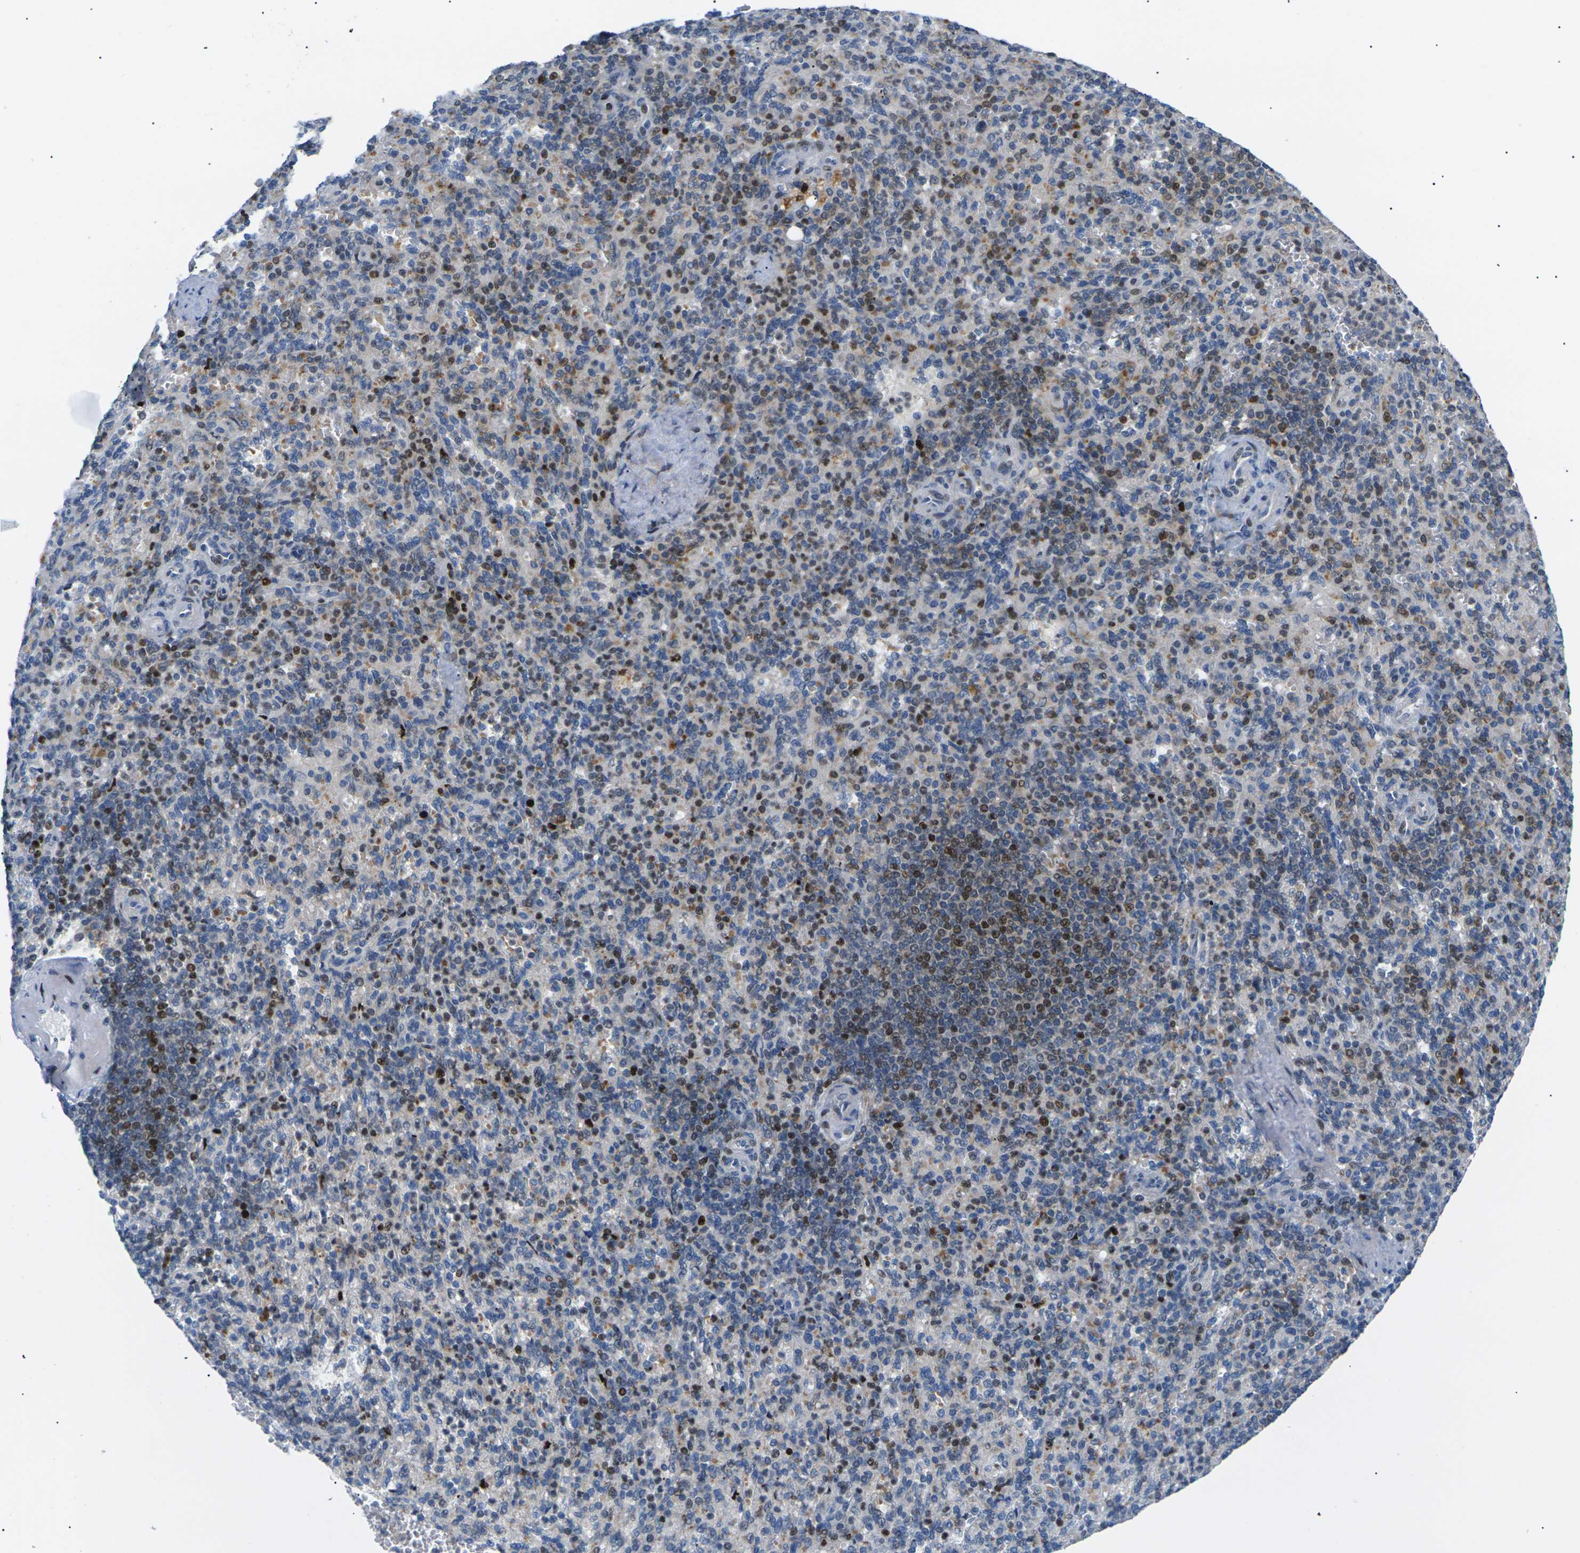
{"staining": {"intensity": "strong", "quantity": "25%-75%", "location": "nuclear"}, "tissue": "spleen", "cell_type": "Cells in red pulp", "image_type": "normal", "snomed": [{"axis": "morphology", "description": "Normal tissue, NOS"}, {"axis": "topography", "description": "Spleen"}], "caption": "An image of human spleen stained for a protein displays strong nuclear brown staining in cells in red pulp.", "gene": "RPS6KA3", "patient": {"sex": "female", "age": 74}}